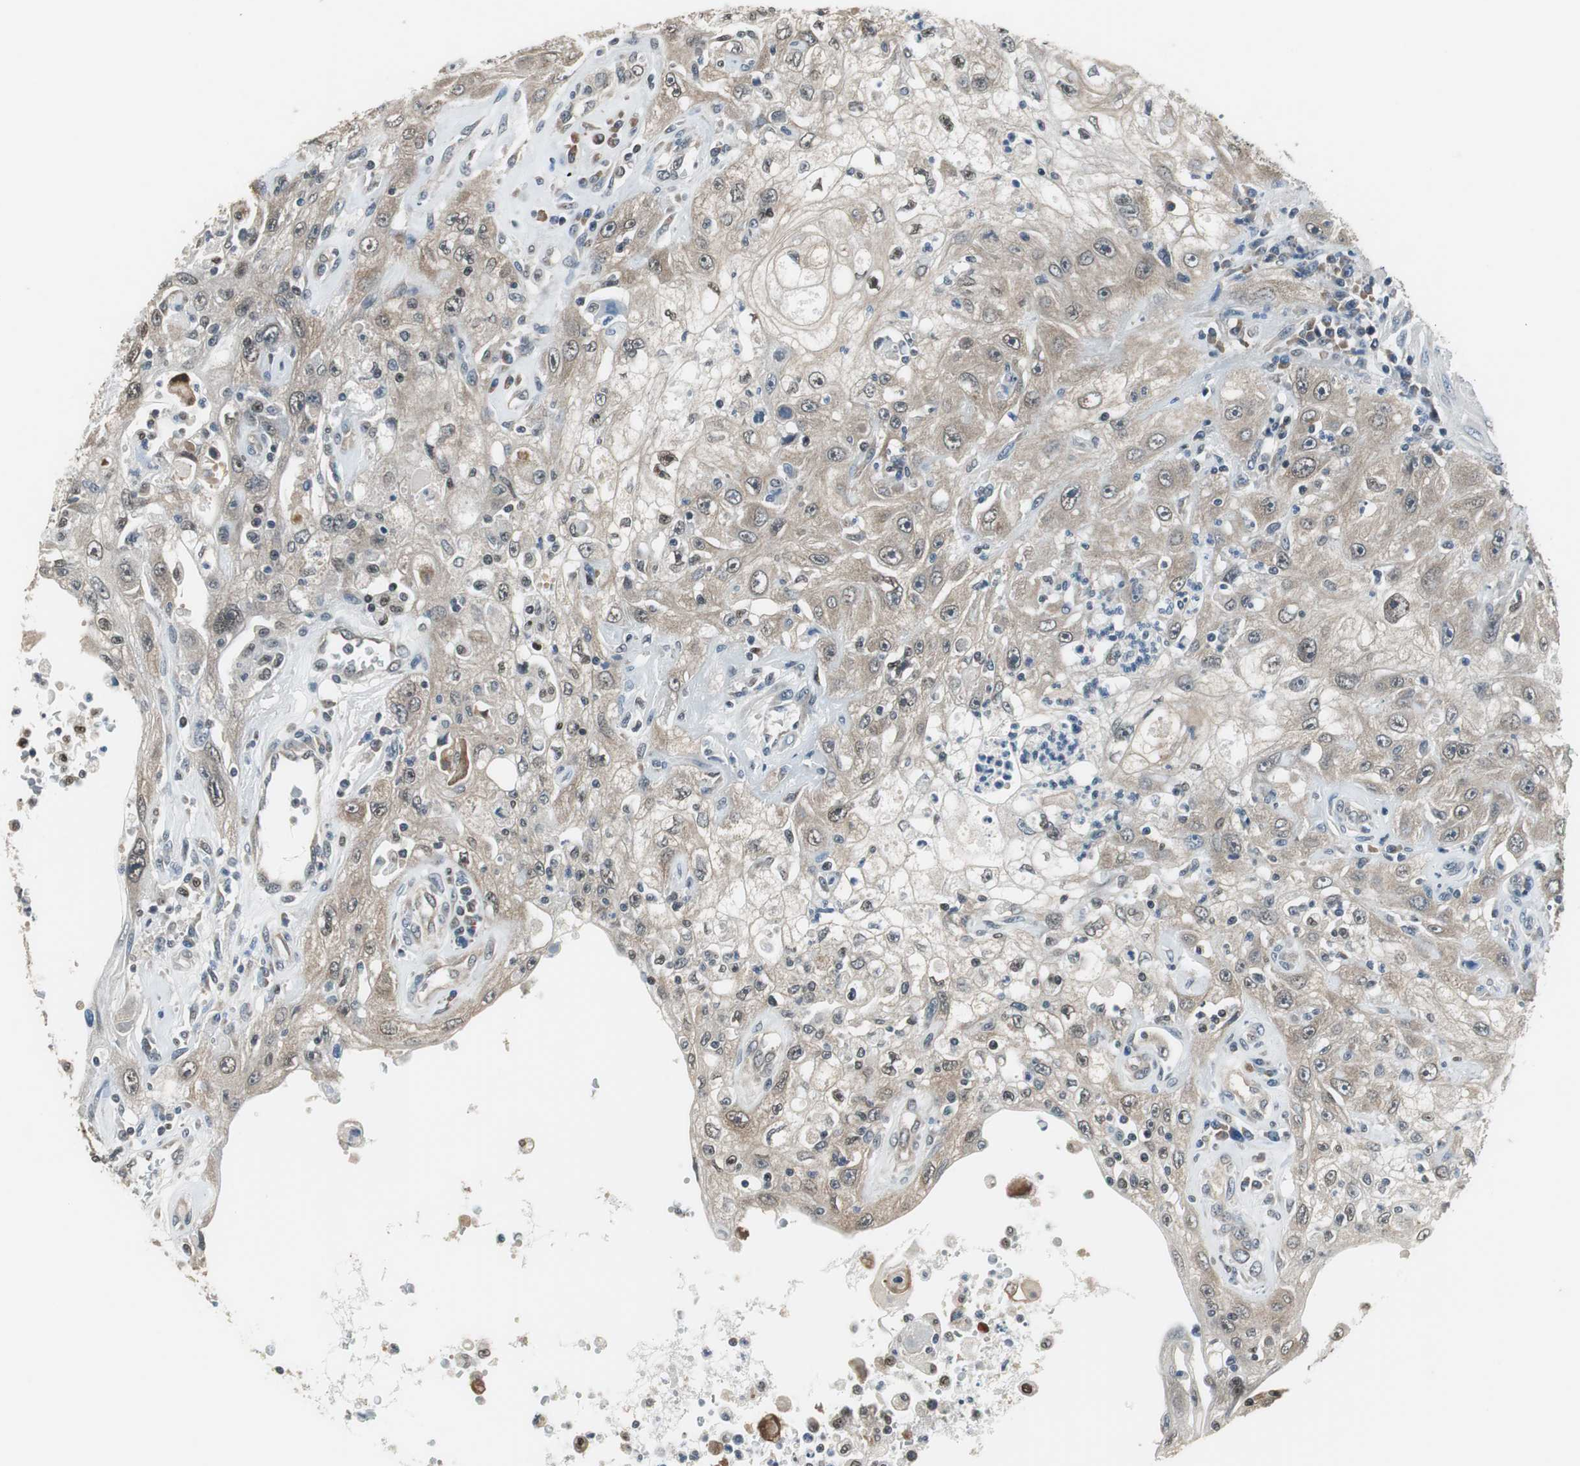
{"staining": {"intensity": "weak", "quantity": ">75%", "location": "cytoplasmic/membranous"}, "tissue": "skin cancer", "cell_type": "Tumor cells", "image_type": "cancer", "snomed": [{"axis": "morphology", "description": "Squamous cell carcinoma, NOS"}, {"axis": "topography", "description": "Skin"}], "caption": "Human squamous cell carcinoma (skin) stained with a brown dye reveals weak cytoplasmic/membranous positive staining in about >75% of tumor cells.", "gene": "MAFB", "patient": {"sex": "male", "age": 75}}